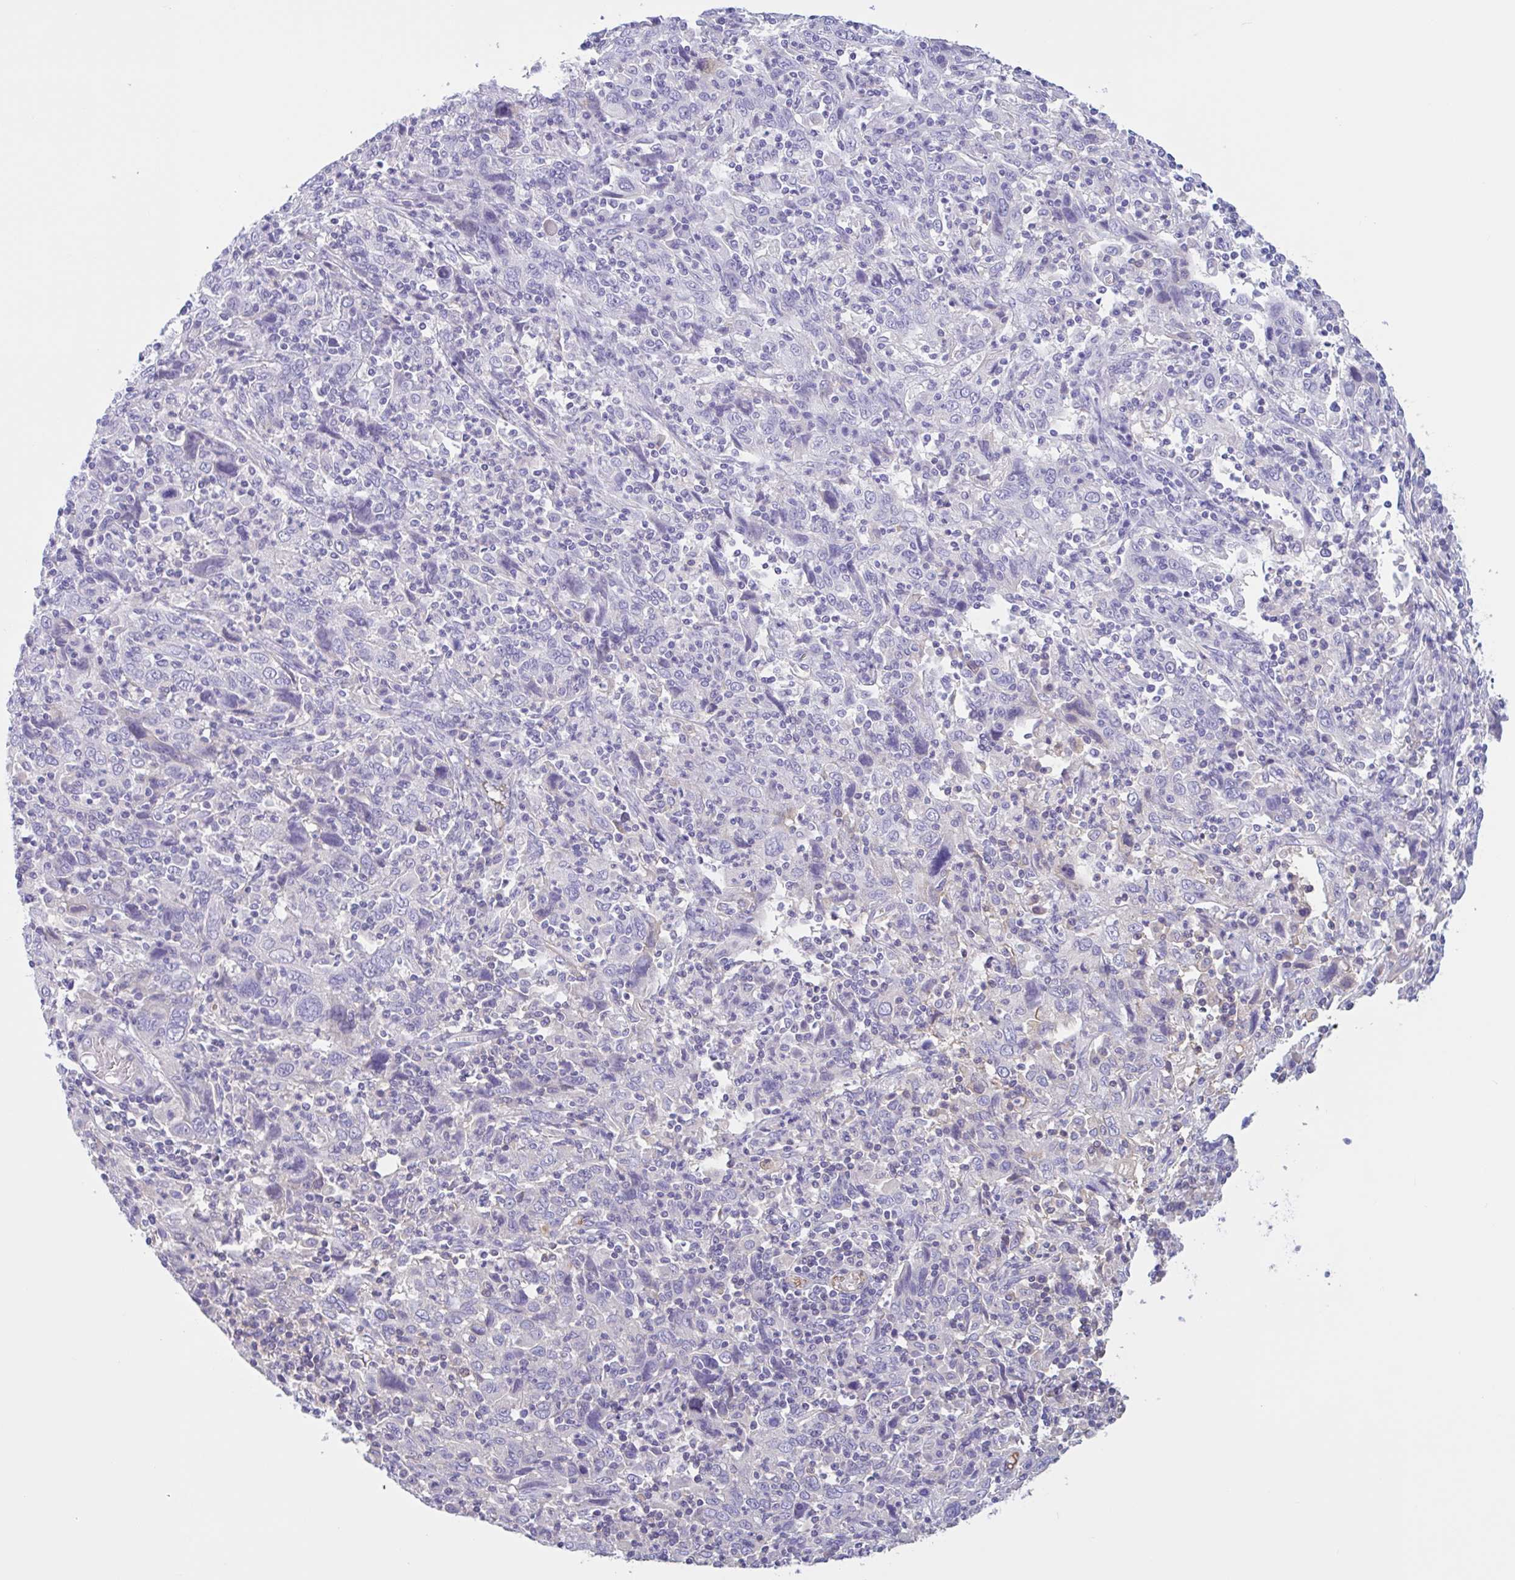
{"staining": {"intensity": "negative", "quantity": "none", "location": "none"}, "tissue": "cervical cancer", "cell_type": "Tumor cells", "image_type": "cancer", "snomed": [{"axis": "morphology", "description": "Squamous cell carcinoma, NOS"}, {"axis": "topography", "description": "Cervix"}], "caption": "This is an immunohistochemistry photomicrograph of human squamous cell carcinoma (cervical). There is no positivity in tumor cells.", "gene": "LARGE2", "patient": {"sex": "female", "age": 46}}